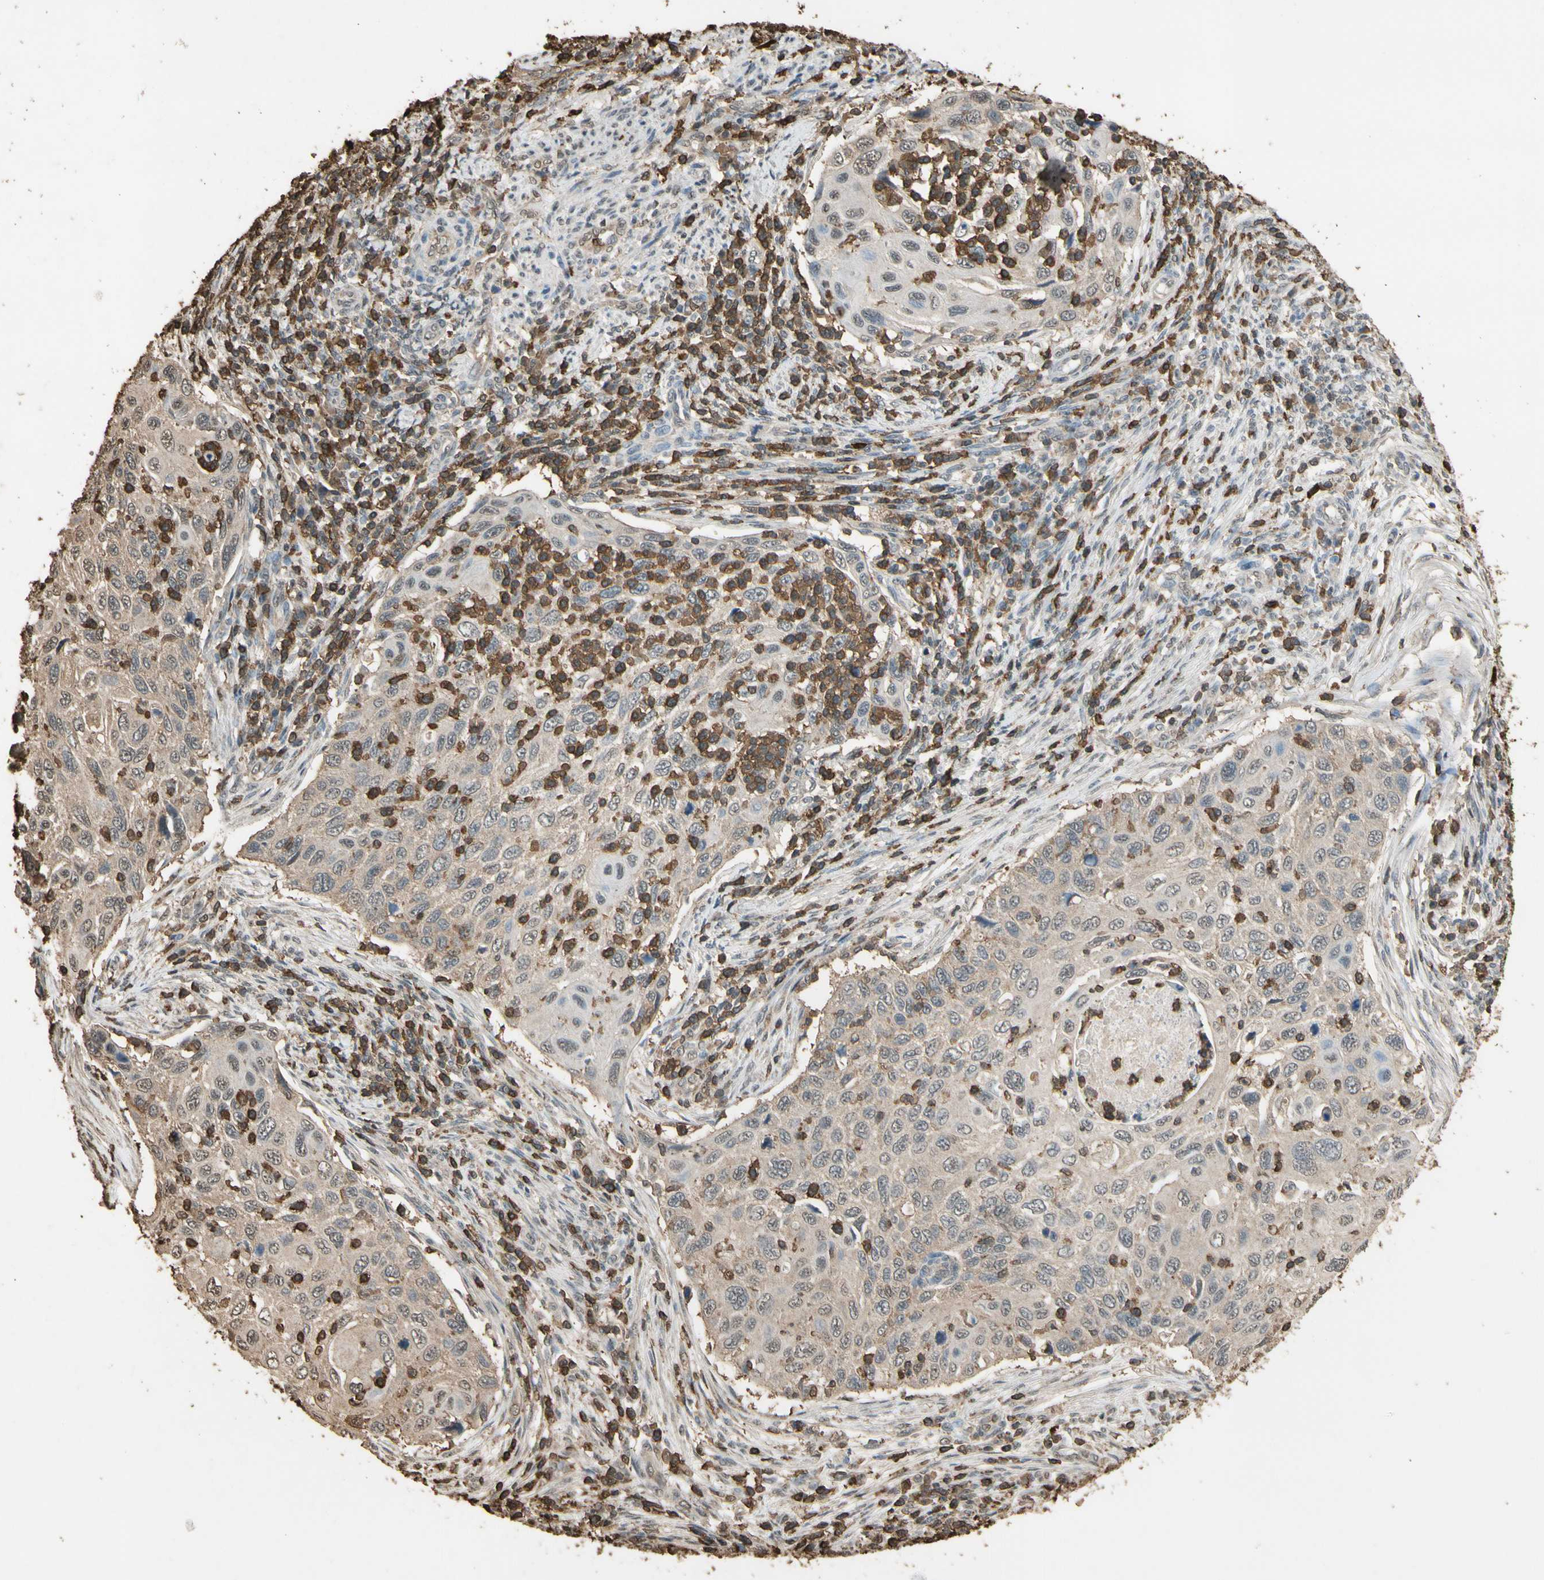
{"staining": {"intensity": "weak", "quantity": ">75%", "location": "cytoplasmic/membranous"}, "tissue": "cervical cancer", "cell_type": "Tumor cells", "image_type": "cancer", "snomed": [{"axis": "morphology", "description": "Squamous cell carcinoma, NOS"}, {"axis": "topography", "description": "Cervix"}], "caption": "Human squamous cell carcinoma (cervical) stained with a protein marker demonstrates weak staining in tumor cells.", "gene": "TNFSF13B", "patient": {"sex": "female", "age": 70}}